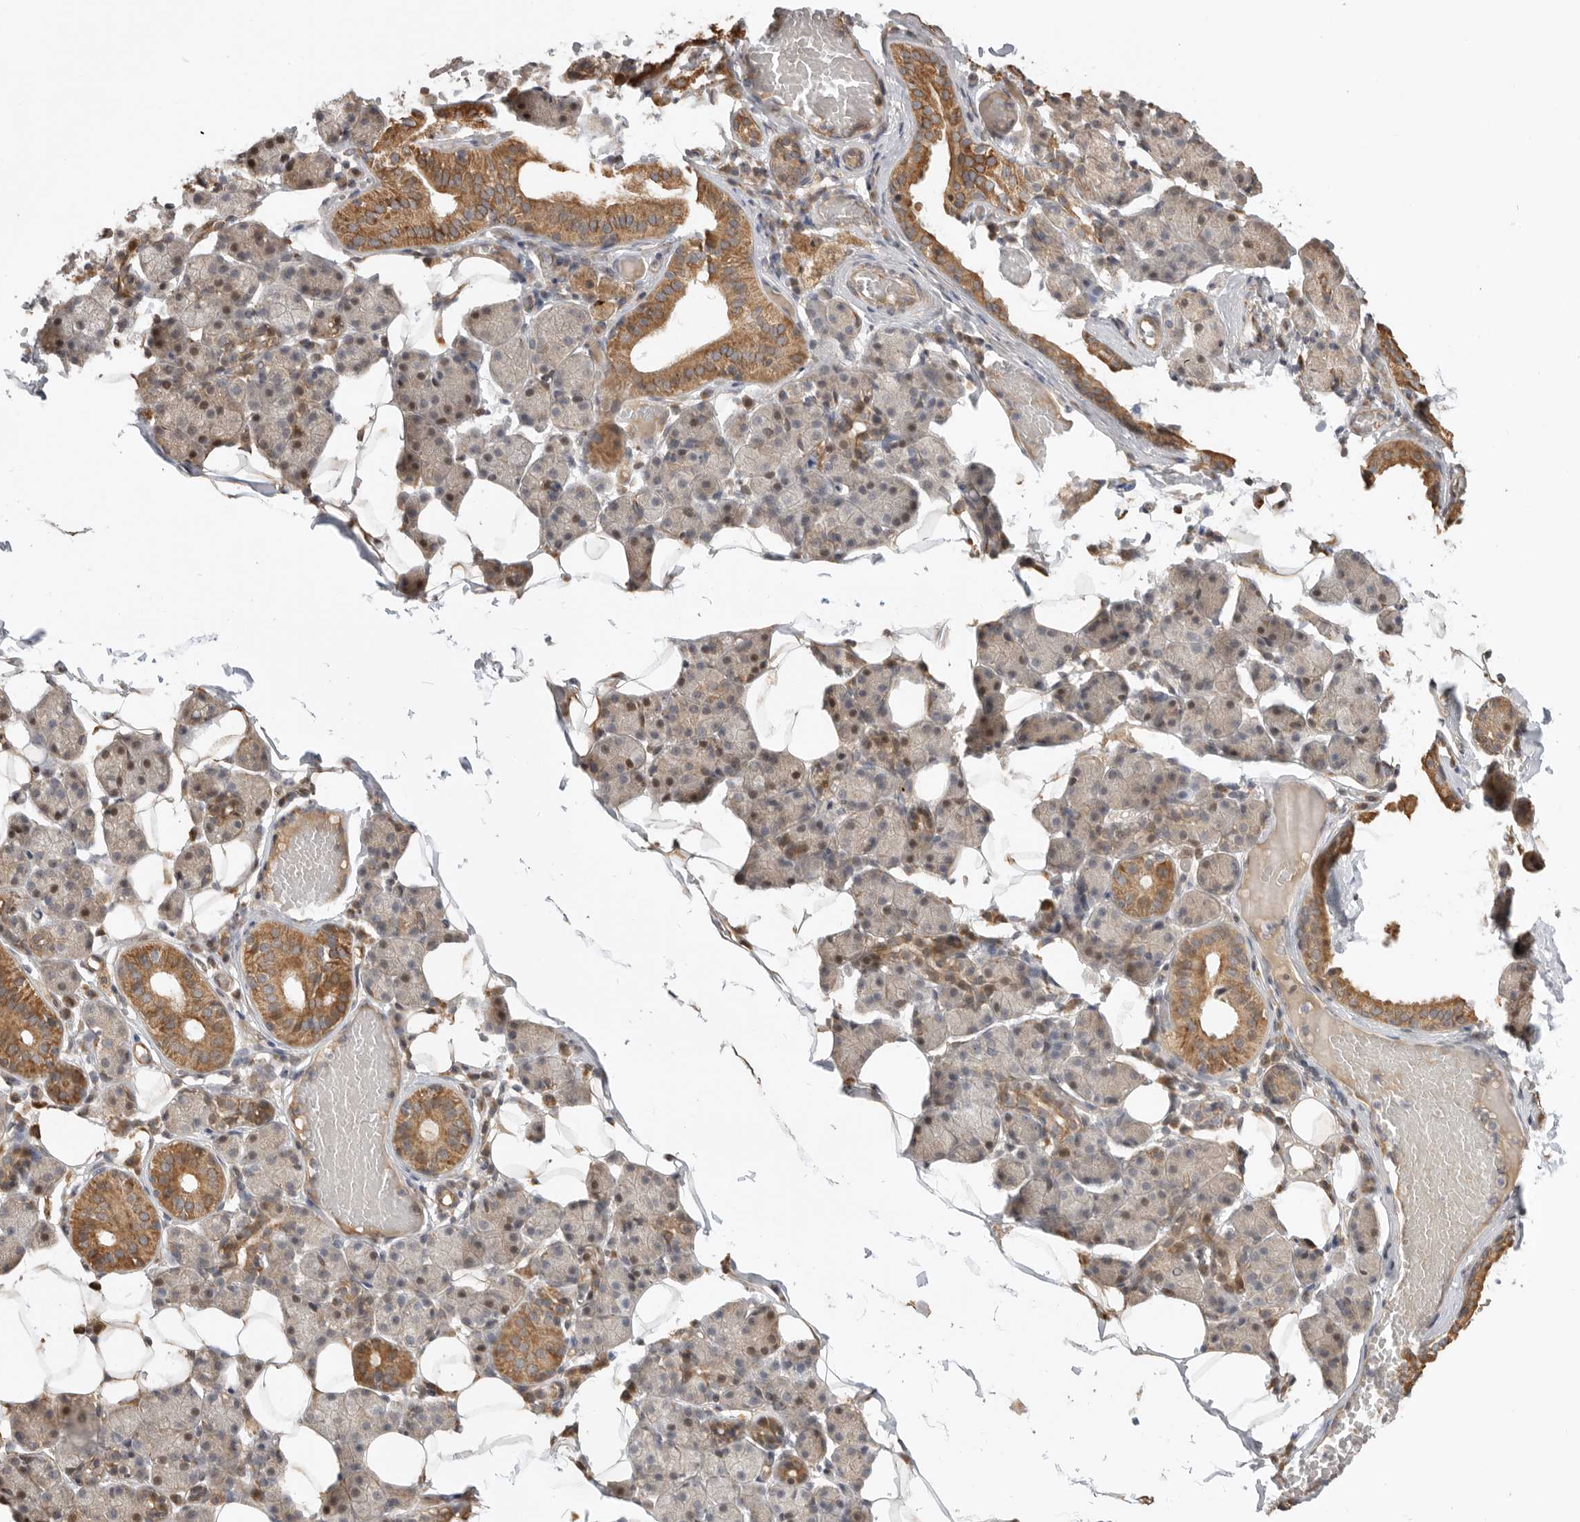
{"staining": {"intensity": "moderate", "quantity": ">75%", "location": "cytoplasmic/membranous,nuclear"}, "tissue": "salivary gland", "cell_type": "Glandular cells", "image_type": "normal", "snomed": [{"axis": "morphology", "description": "Normal tissue, NOS"}, {"axis": "topography", "description": "Salivary gland"}], "caption": "Protein expression by immunohistochemistry (IHC) reveals moderate cytoplasmic/membranous,nuclear expression in approximately >75% of glandular cells in normal salivary gland. Ihc stains the protein of interest in brown and the nuclei are stained blue.", "gene": "DPH7", "patient": {"sex": "female", "age": 33}}